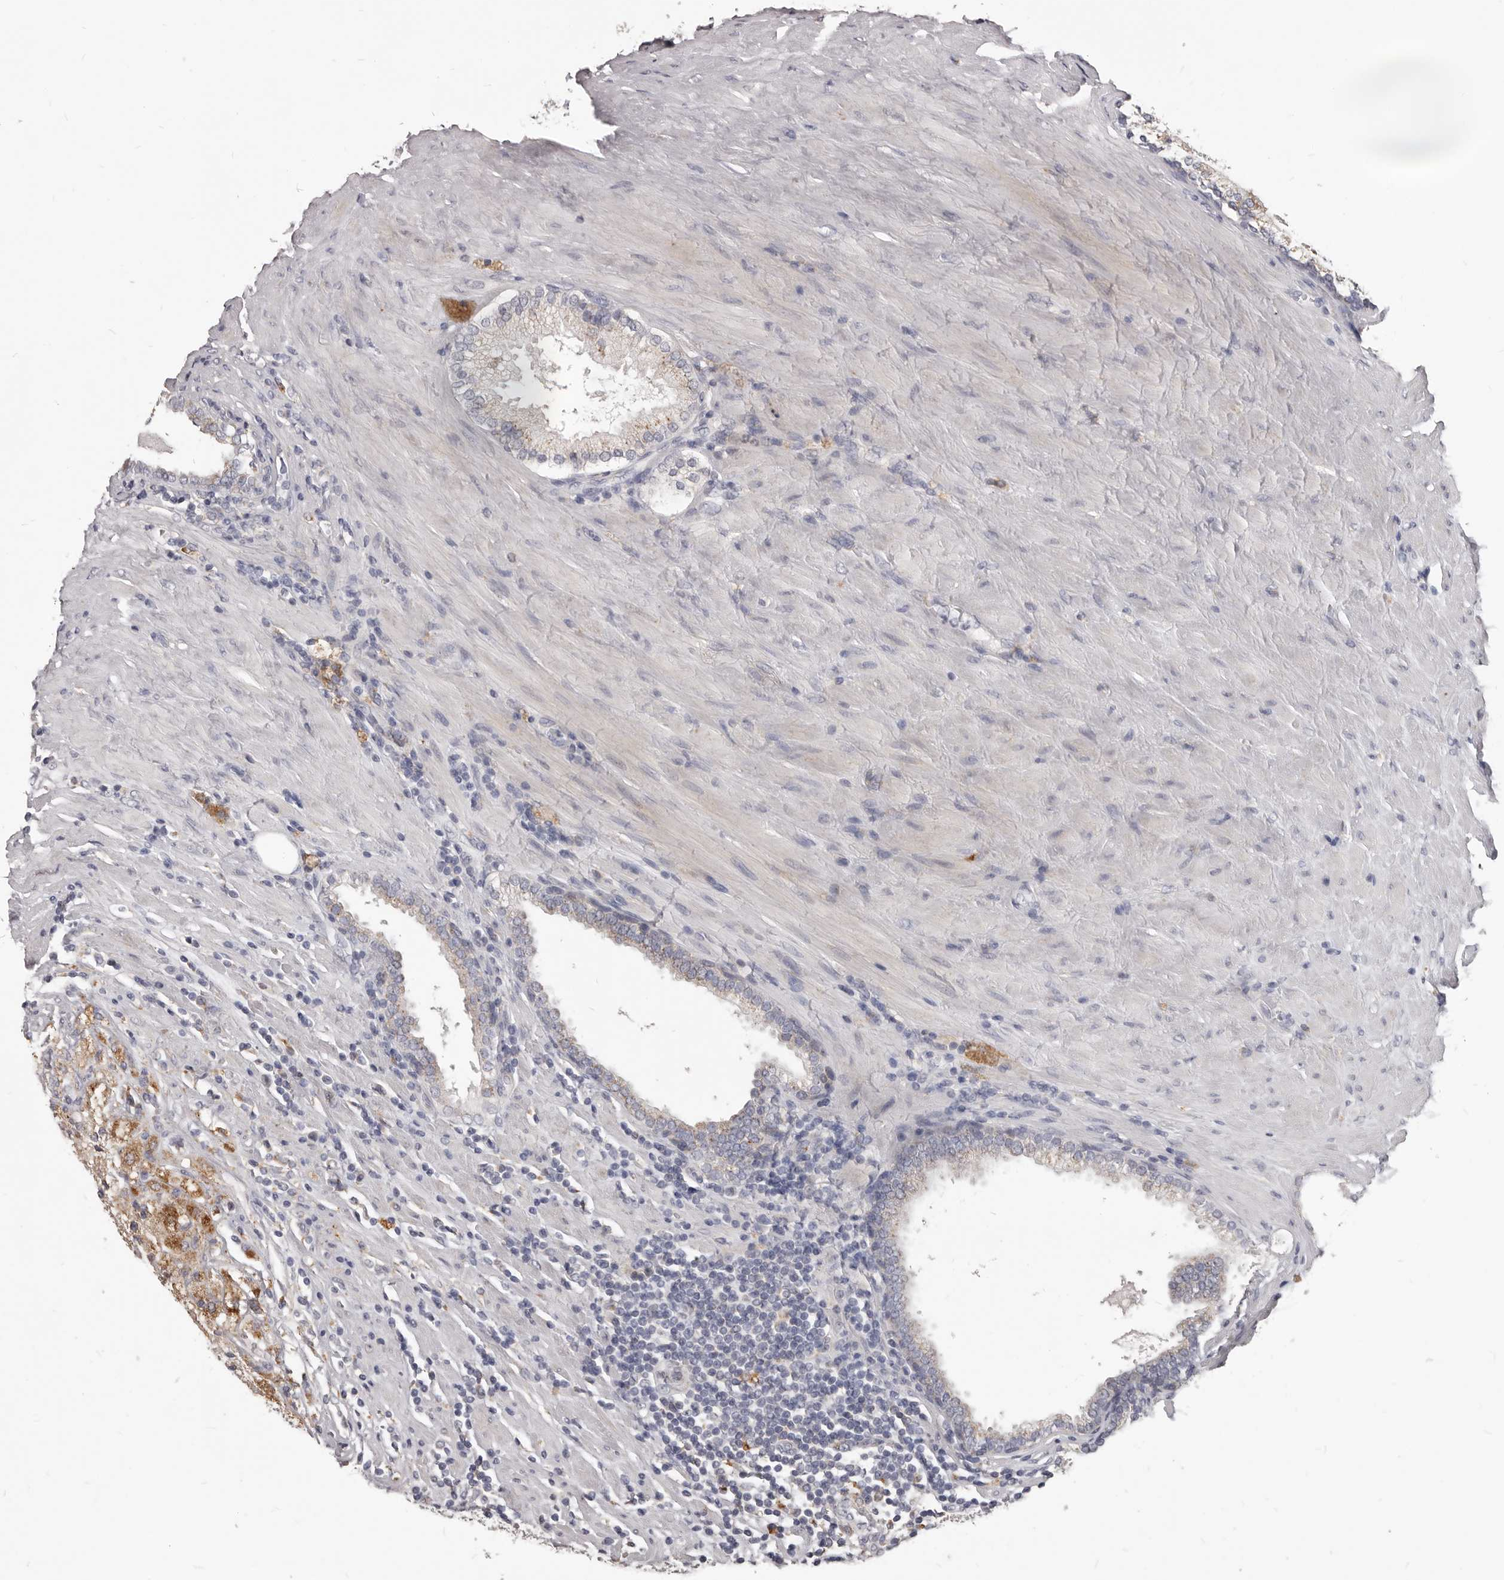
{"staining": {"intensity": "negative", "quantity": "none", "location": "none"}, "tissue": "prostate cancer", "cell_type": "Tumor cells", "image_type": "cancer", "snomed": [{"axis": "morphology", "description": "Adenocarcinoma, High grade"}, {"axis": "topography", "description": "Prostate"}], "caption": "This histopathology image is of prostate cancer stained with IHC to label a protein in brown with the nuclei are counter-stained blue. There is no expression in tumor cells.", "gene": "PI4K2A", "patient": {"sex": "male", "age": 73}}